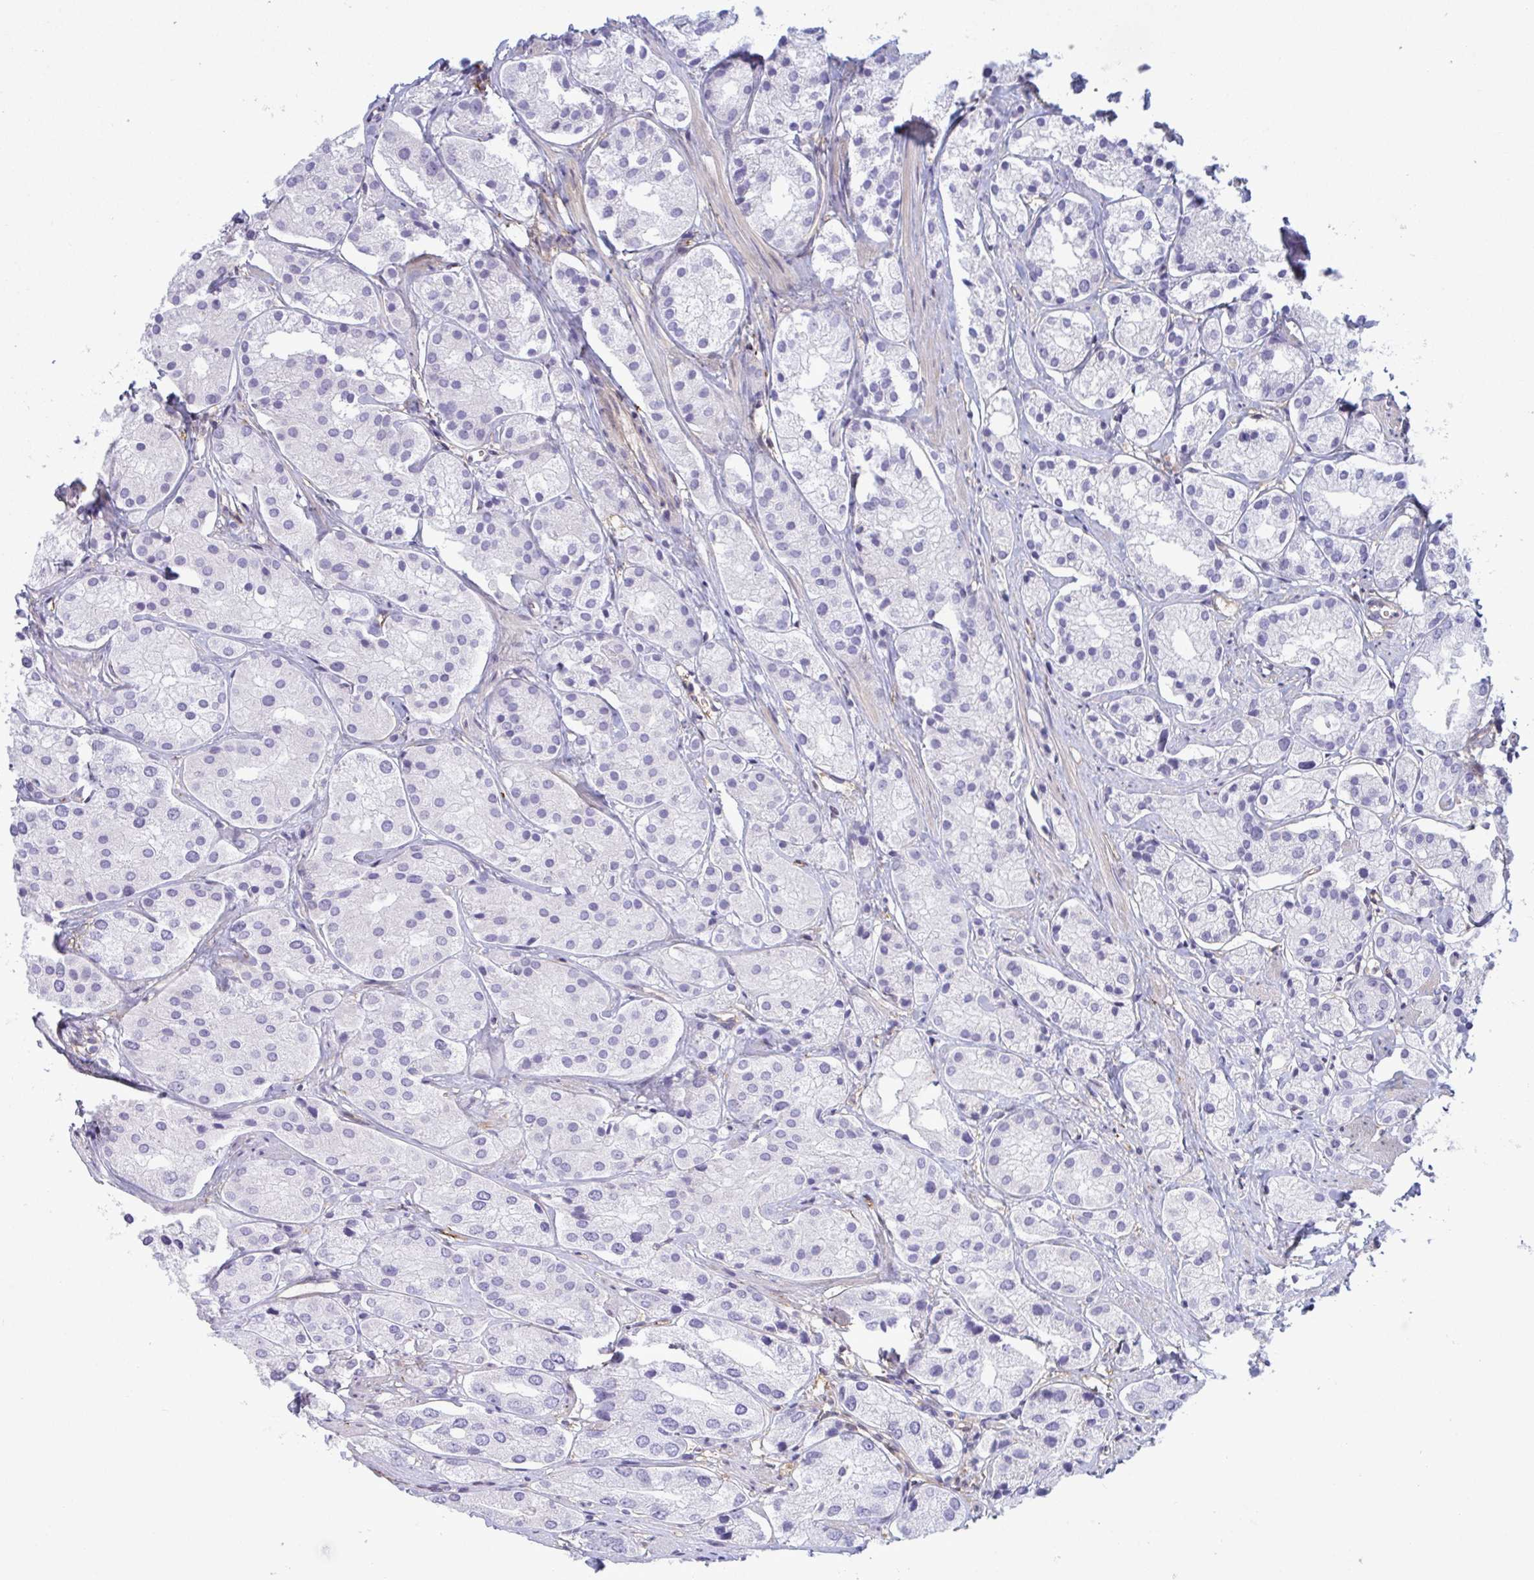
{"staining": {"intensity": "negative", "quantity": "none", "location": "none"}, "tissue": "prostate cancer", "cell_type": "Tumor cells", "image_type": "cancer", "snomed": [{"axis": "morphology", "description": "Adenocarcinoma, Low grade"}, {"axis": "topography", "description": "Prostate"}], "caption": "Immunohistochemistry of prostate adenocarcinoma (low-grade) shows no positivity in tumor cells. (DAB IHC, high magnification).", "gene": "PRRT4", "patient": {"sex": "male", "age": 69}}